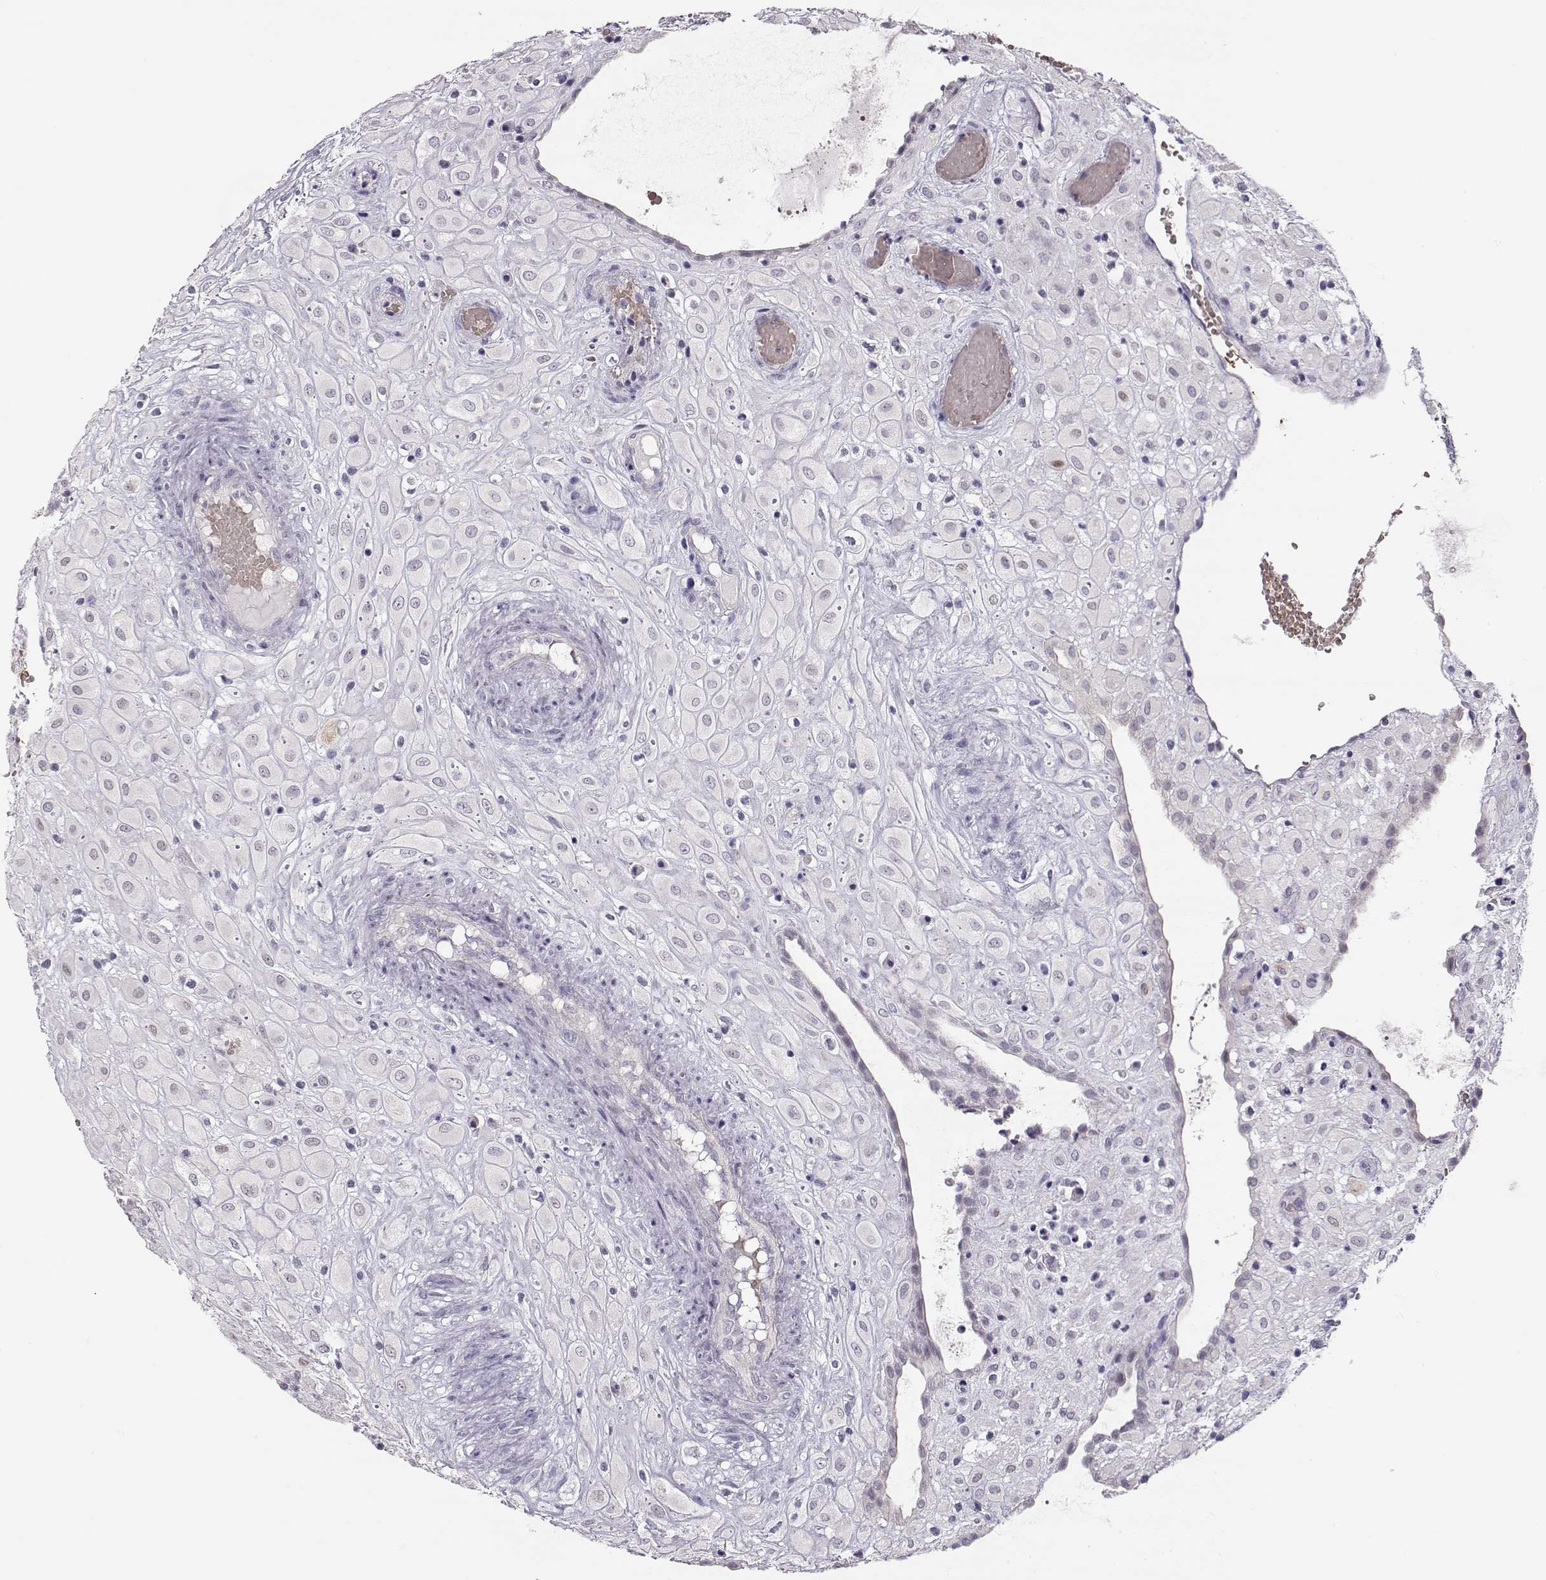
{"staining": {"intensity": "negative", "quantity": "none", "location": "none"}, "tissue": "placenta", "cell_type": "Decidual cells", "image_type": "normal", "snomed": [{"axis": "morphology", "description": "Normal tissue, NOS"}, {"axis": "topography", "description": "Placenta"}], "caption": "Immunohistochemistry histopathology image of normal placenta stained for a protein (brown), which exhibits no expression in decidual cells.", "gene": "TTC26", "patient": {"sex": "female", "age": 24}}